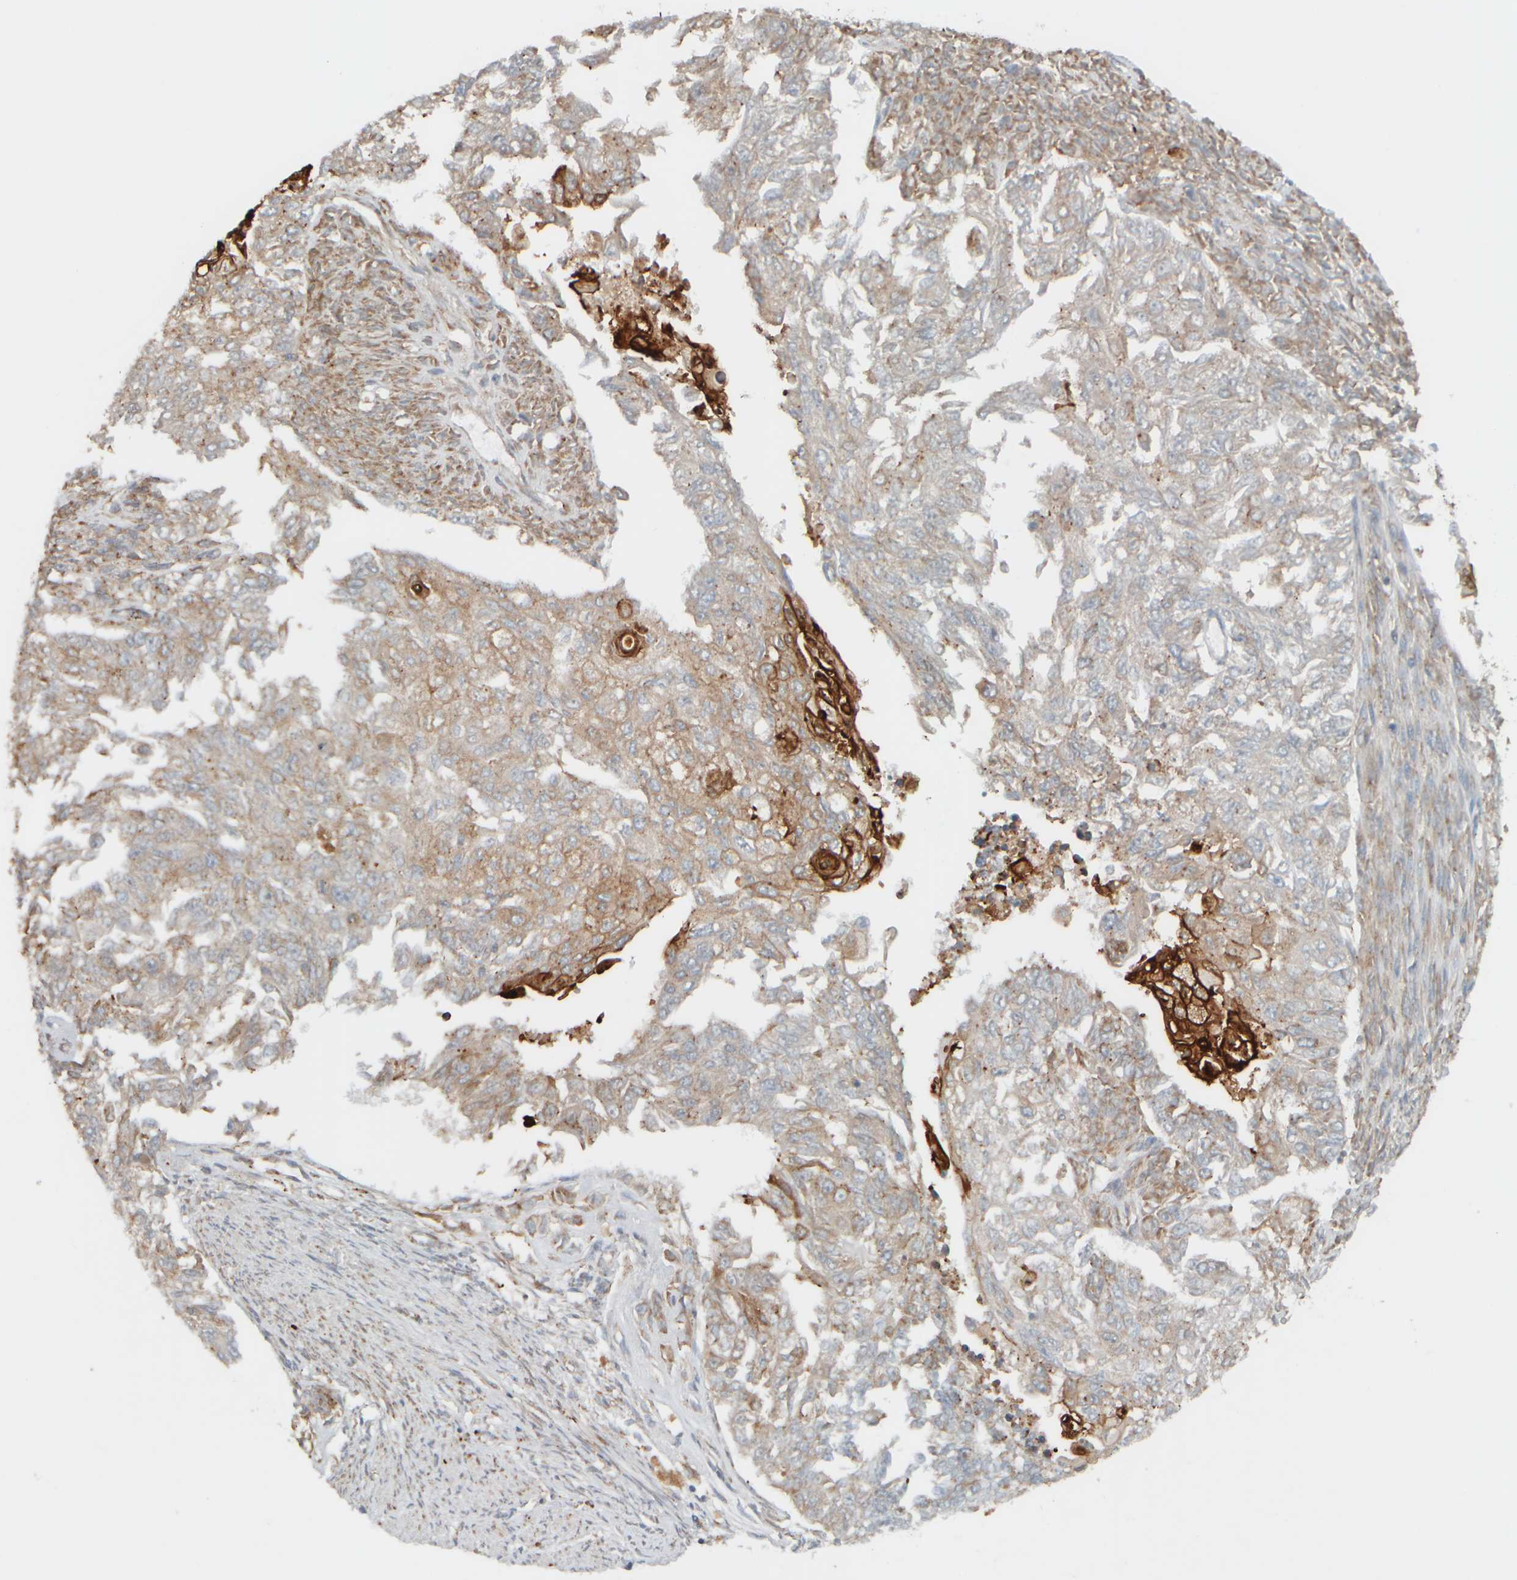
{"staining": {"intensity": "weak", "quantity": "<25%", "location": "cytoplasmic/membranous"}, "tissue": "endometrial cancer", "cell_type": "Tumor cells", "image_type": "cancer", "snomed": [{"axis": "morphology", "description": "Adenocarcinoma, NOS"}, {"axis": "topography", "description": "Endometrium"}], "caption": "This is a image of IHC staining of endometrial cancer (adenocarcinoma), which shows no positivity in tumor cells.", "gene": "EIF2B3", "patient": {"sex": "female", "age": 32}}